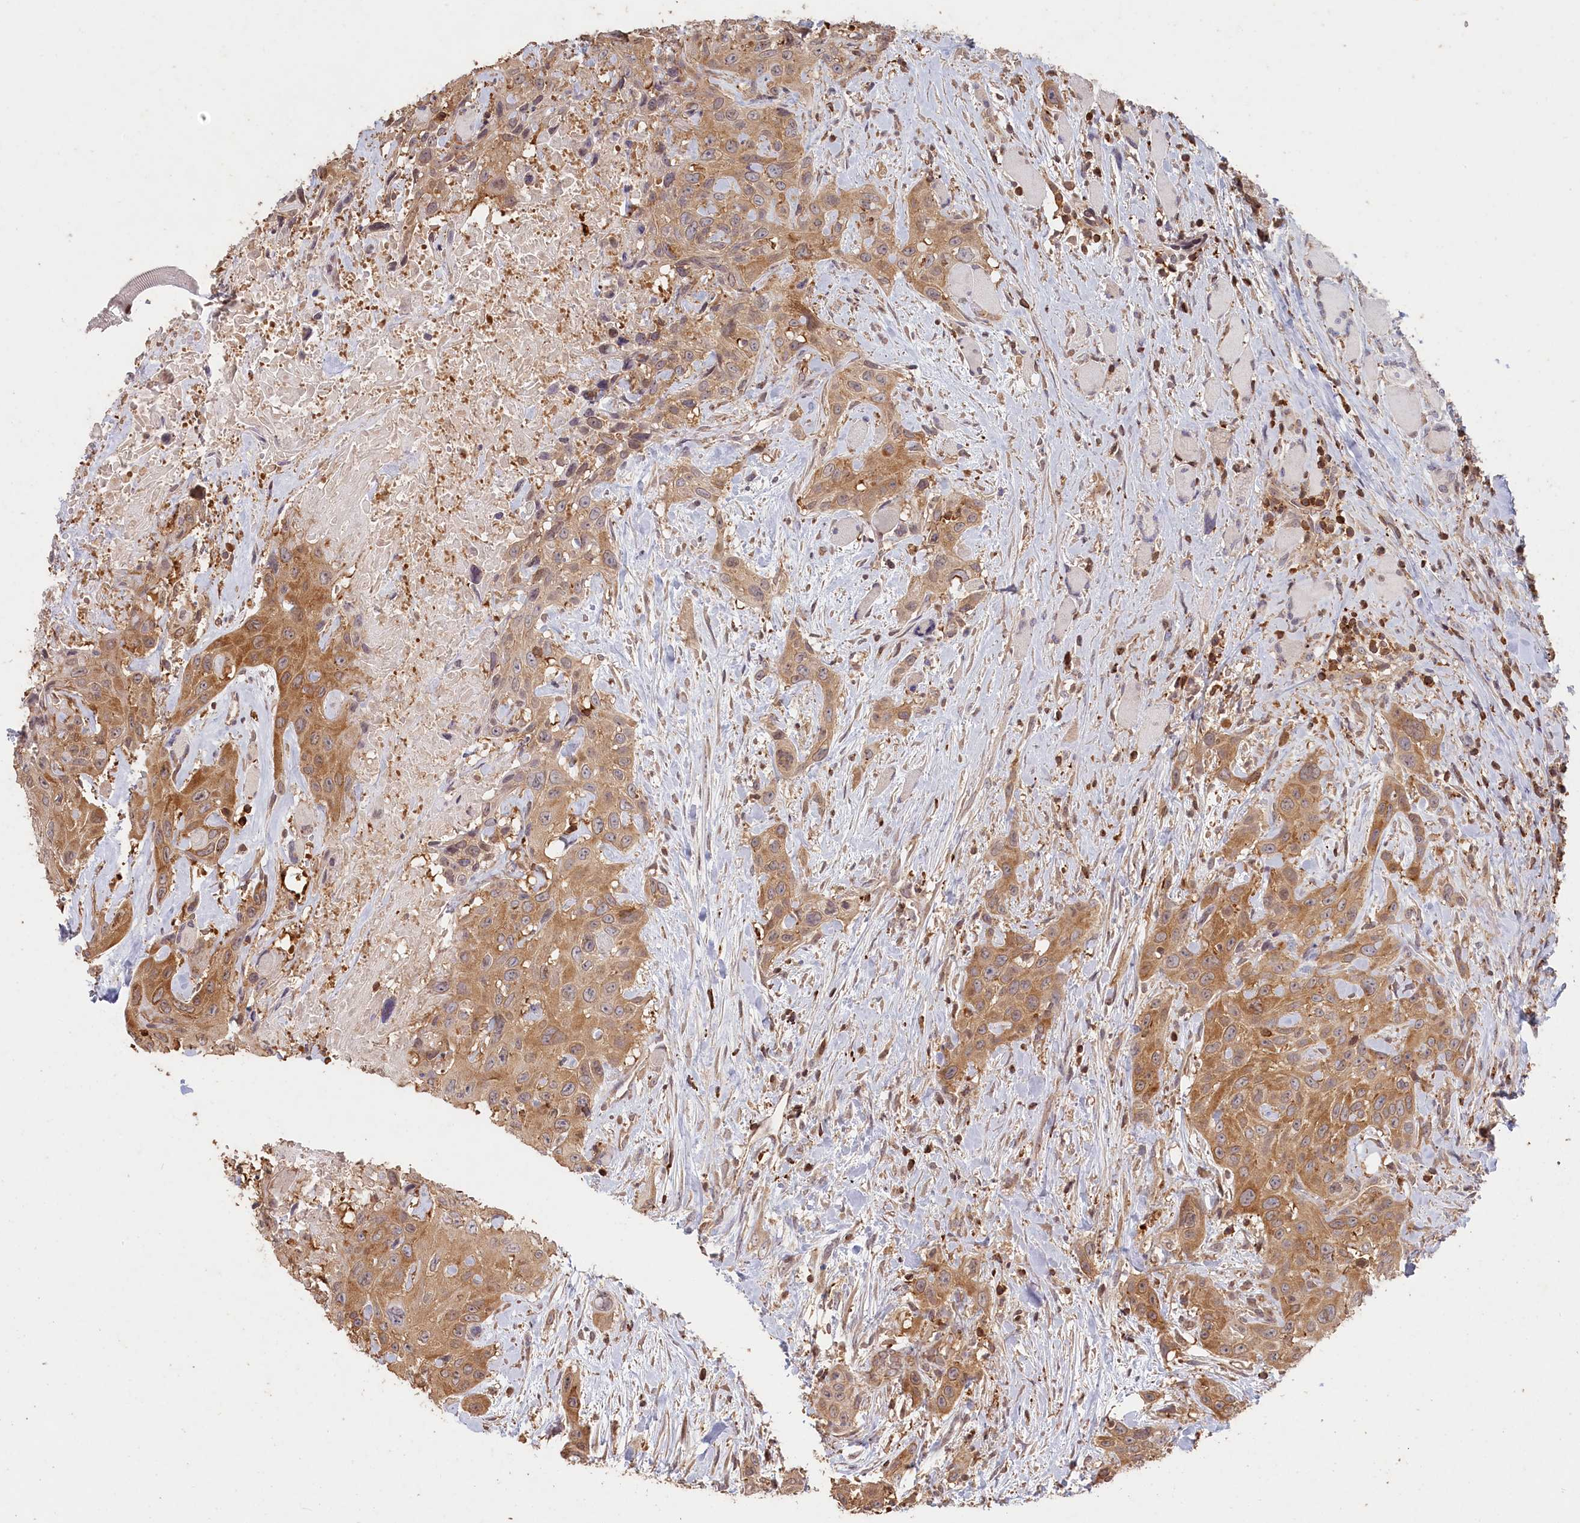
{"staining": {"intensity": "moderate", "quantity": ">75%", "location": "cytoplasmic/membranous"}, "tissue": "head and neck cancer", "cell_type": "Tumor cells", "image_type": "cancer", "snomed": [{"axis": "morphology", "description": "Squamous cell carcinoma, NOS"}, {"axis": "topography", "description": "Head-Neck"}], "caption": "The histopathology image reveals staining of head and neck cancer (squamous cell carcinoma), revealing moderate cytoplasmic/membranous protein staining (brown color) within tumor cells. (DAB (3,3'-diaminobenzidine) IHC with brightfield microscopy, high magnification).", "gene": "MADD", "patient": {"sex": "male", "age": 81}}